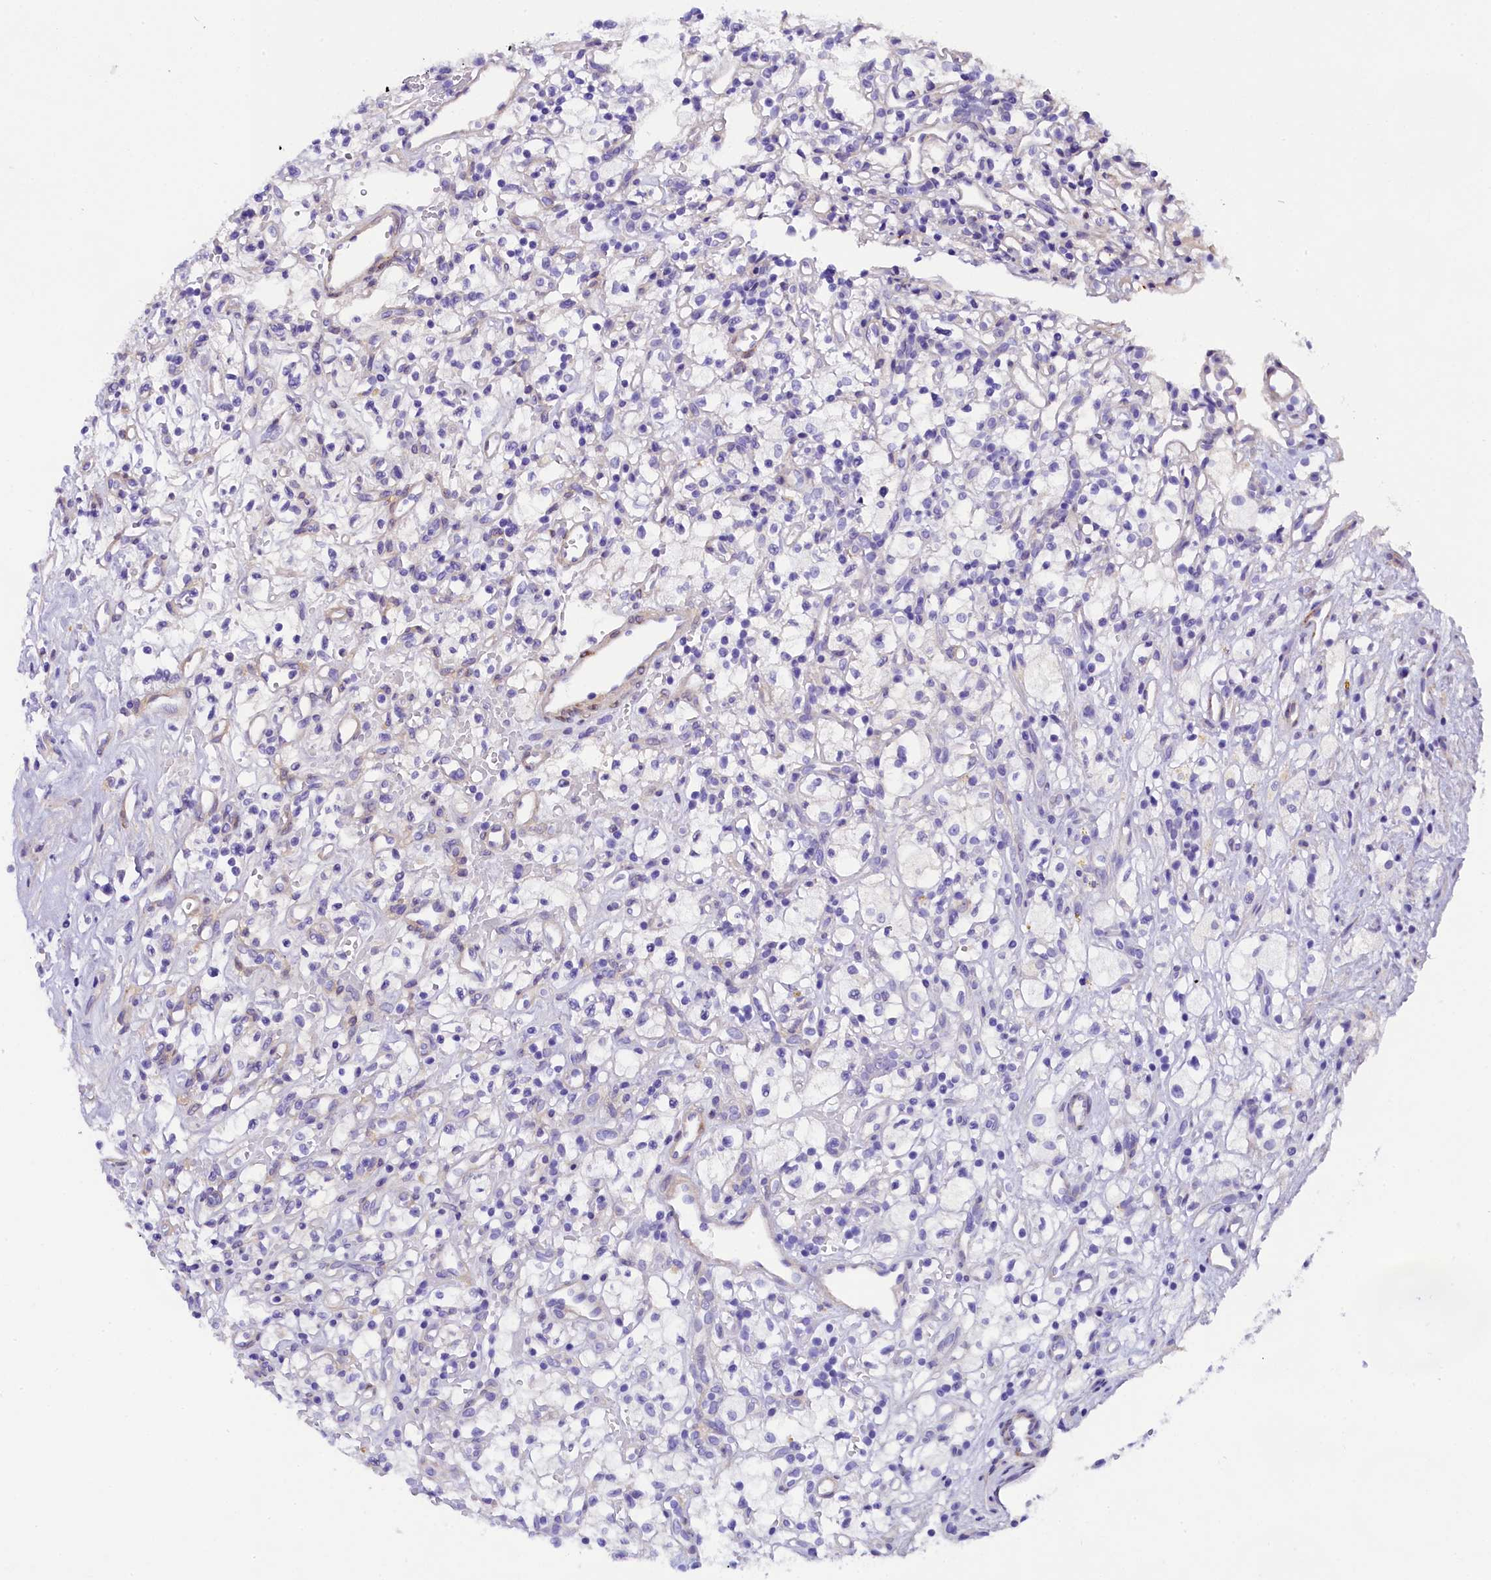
{"staining": {"intensity": "negative", "quantity": "none", "location": "none"}, "tissue": "renal cancer", "cell_type": "Tumor cells", "image_type": "cancer", "snomed": [{"axis": "morphology", "description": "Adenocarcinoma, NOS"}, {"axis": "topography", "description": "Kidney"}], "caption": "Adenocarcinoma (renal) stained for a protein using immunohistochemistry demonstrates no expression tumor cells.", "gene": "SOD3", "patient": {"sex": "male", "age": 59}}